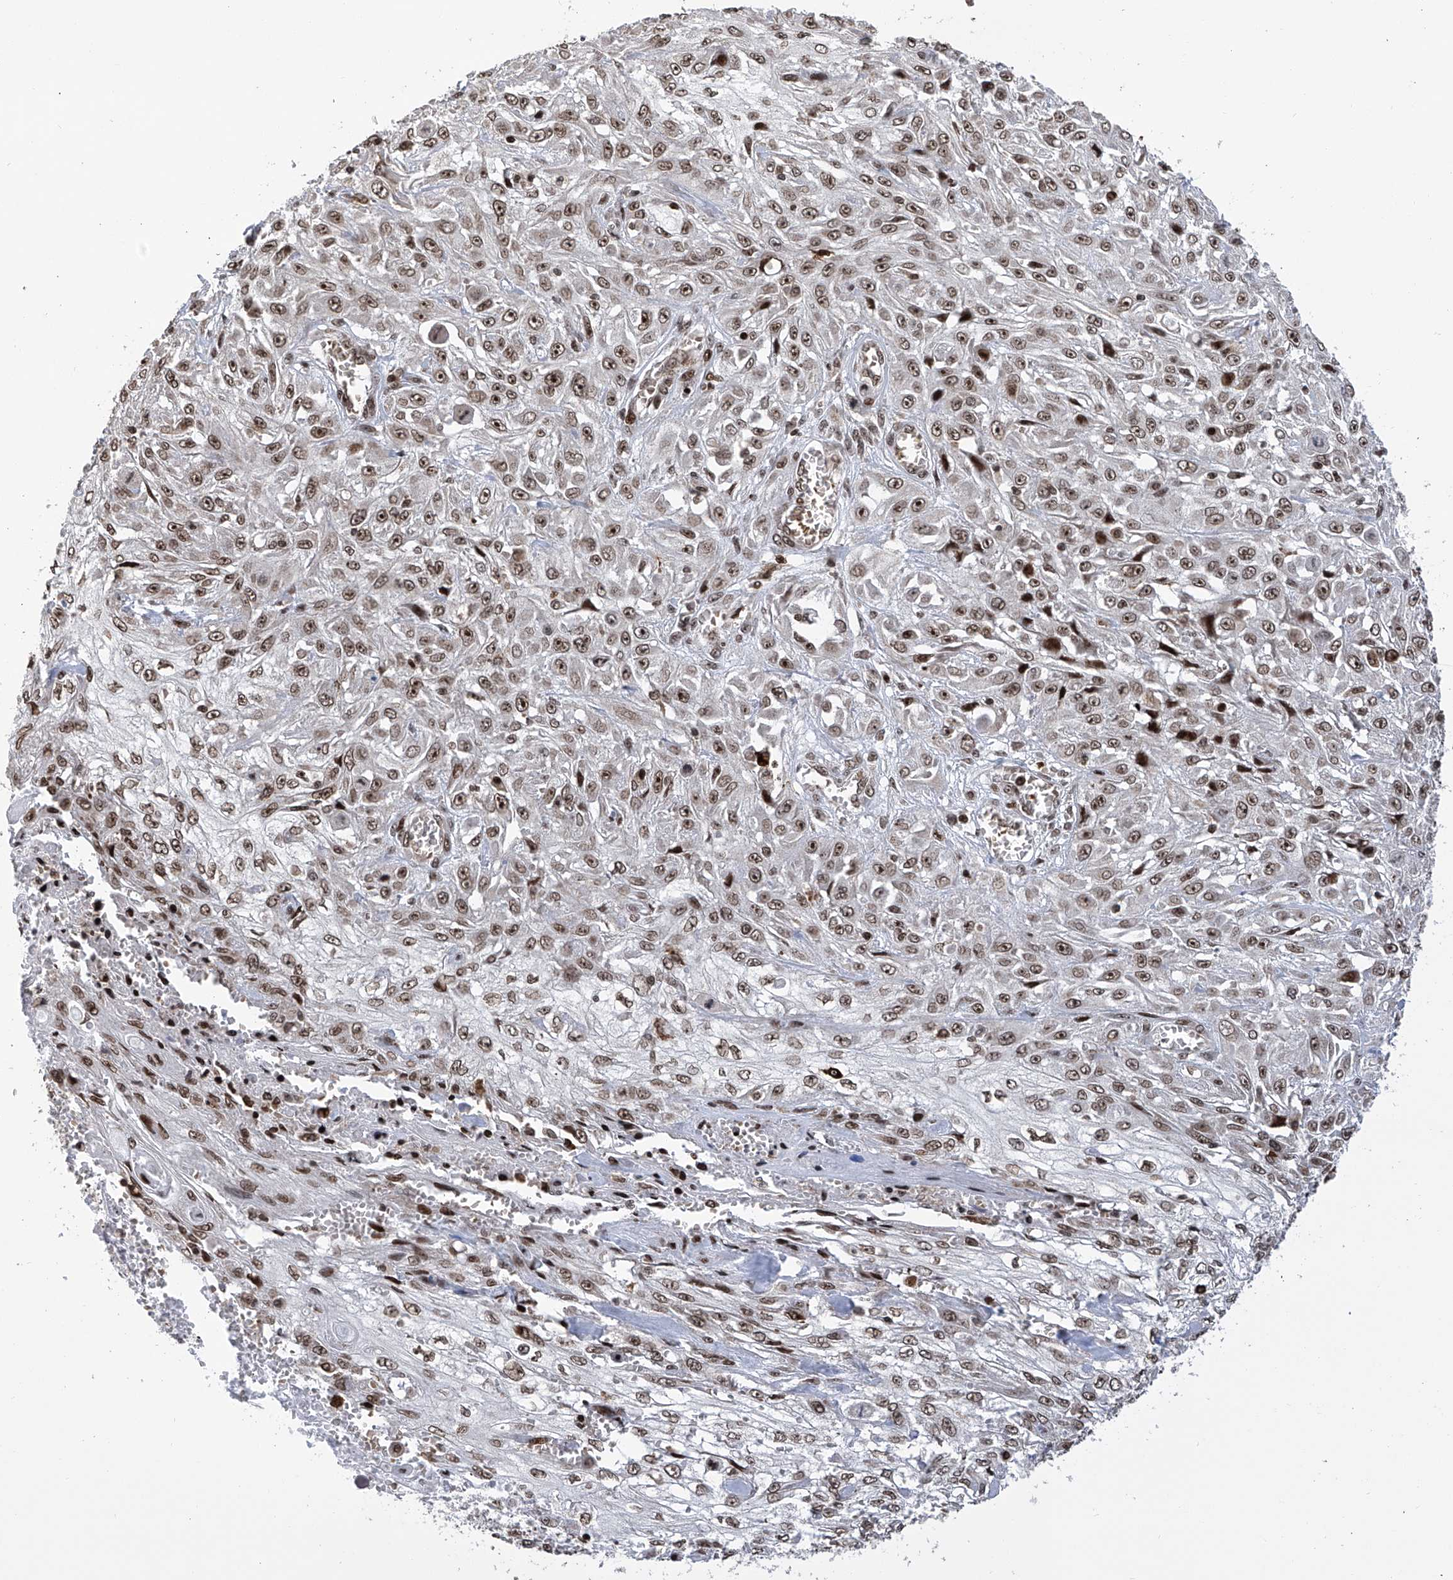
{"staining": {"intensity": "moderate", "quantity": ">75%", "location": "nuclear"}, "tissue": "skin cancer", "cell_type": "Tumor cells", "image_type": "cancer", "snomed": [{"axis": "morphology", "description": "Squamous cell carcinoma, NOS"}, {"axis": "morphology", "description": "Squamous cell carcinoma, metastatic, NOS"}, {"axis": "topography", "description": "Skin"}, {"axis": "topography", "description": "Lymph node"}], "caption": "Tumor cells reveal medium levels of moderate nuclear expression in about >75% of cells in skin metastatic squamous cell carcinoma. (Stains: DAB in brown, nuclei in blue, Microscopy: brightfield microscopy at high magnification).", "gene": "PAK1IP1", "patient": {"sex": "male", "age": 75}}